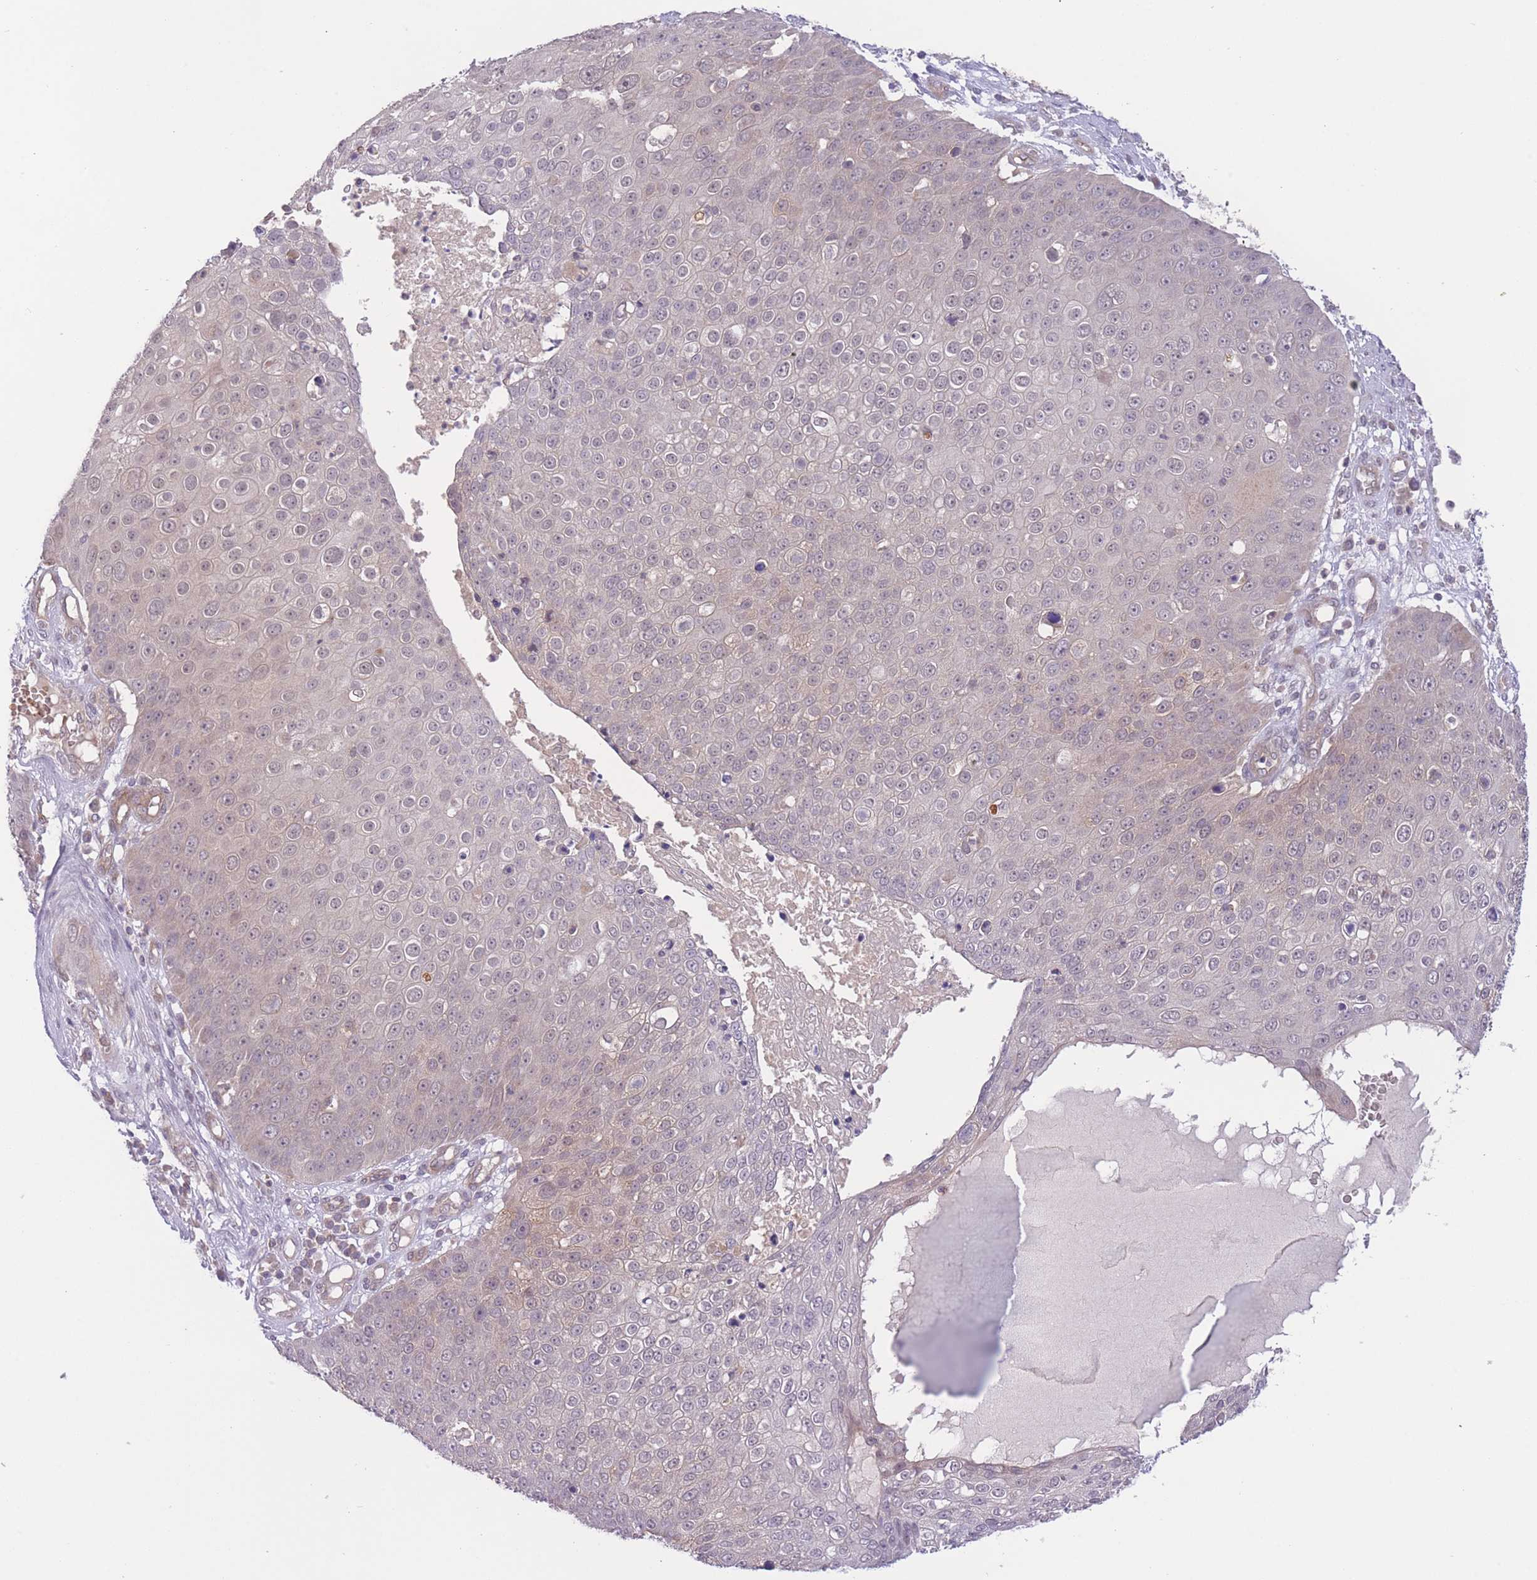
{"staining": {"intensity": "weak", "quantity": "<25%", "location": "cytoplasmic/membranous"}, "tissue": "skin cancer", "cell_type": "Tumor cells", "image_type": "cancer", "snomed": [{"axis": "morphology", "description": "Squamous cell carcinoma, NOS"}, {"axis": "topography", "description": "Skin"}], "caption": "Tumor cells are negative for brown protein staining in squamous cell carcinoma (skin).", "gene": "FUT5", "patient": {"sex": "male", "age": 71}}